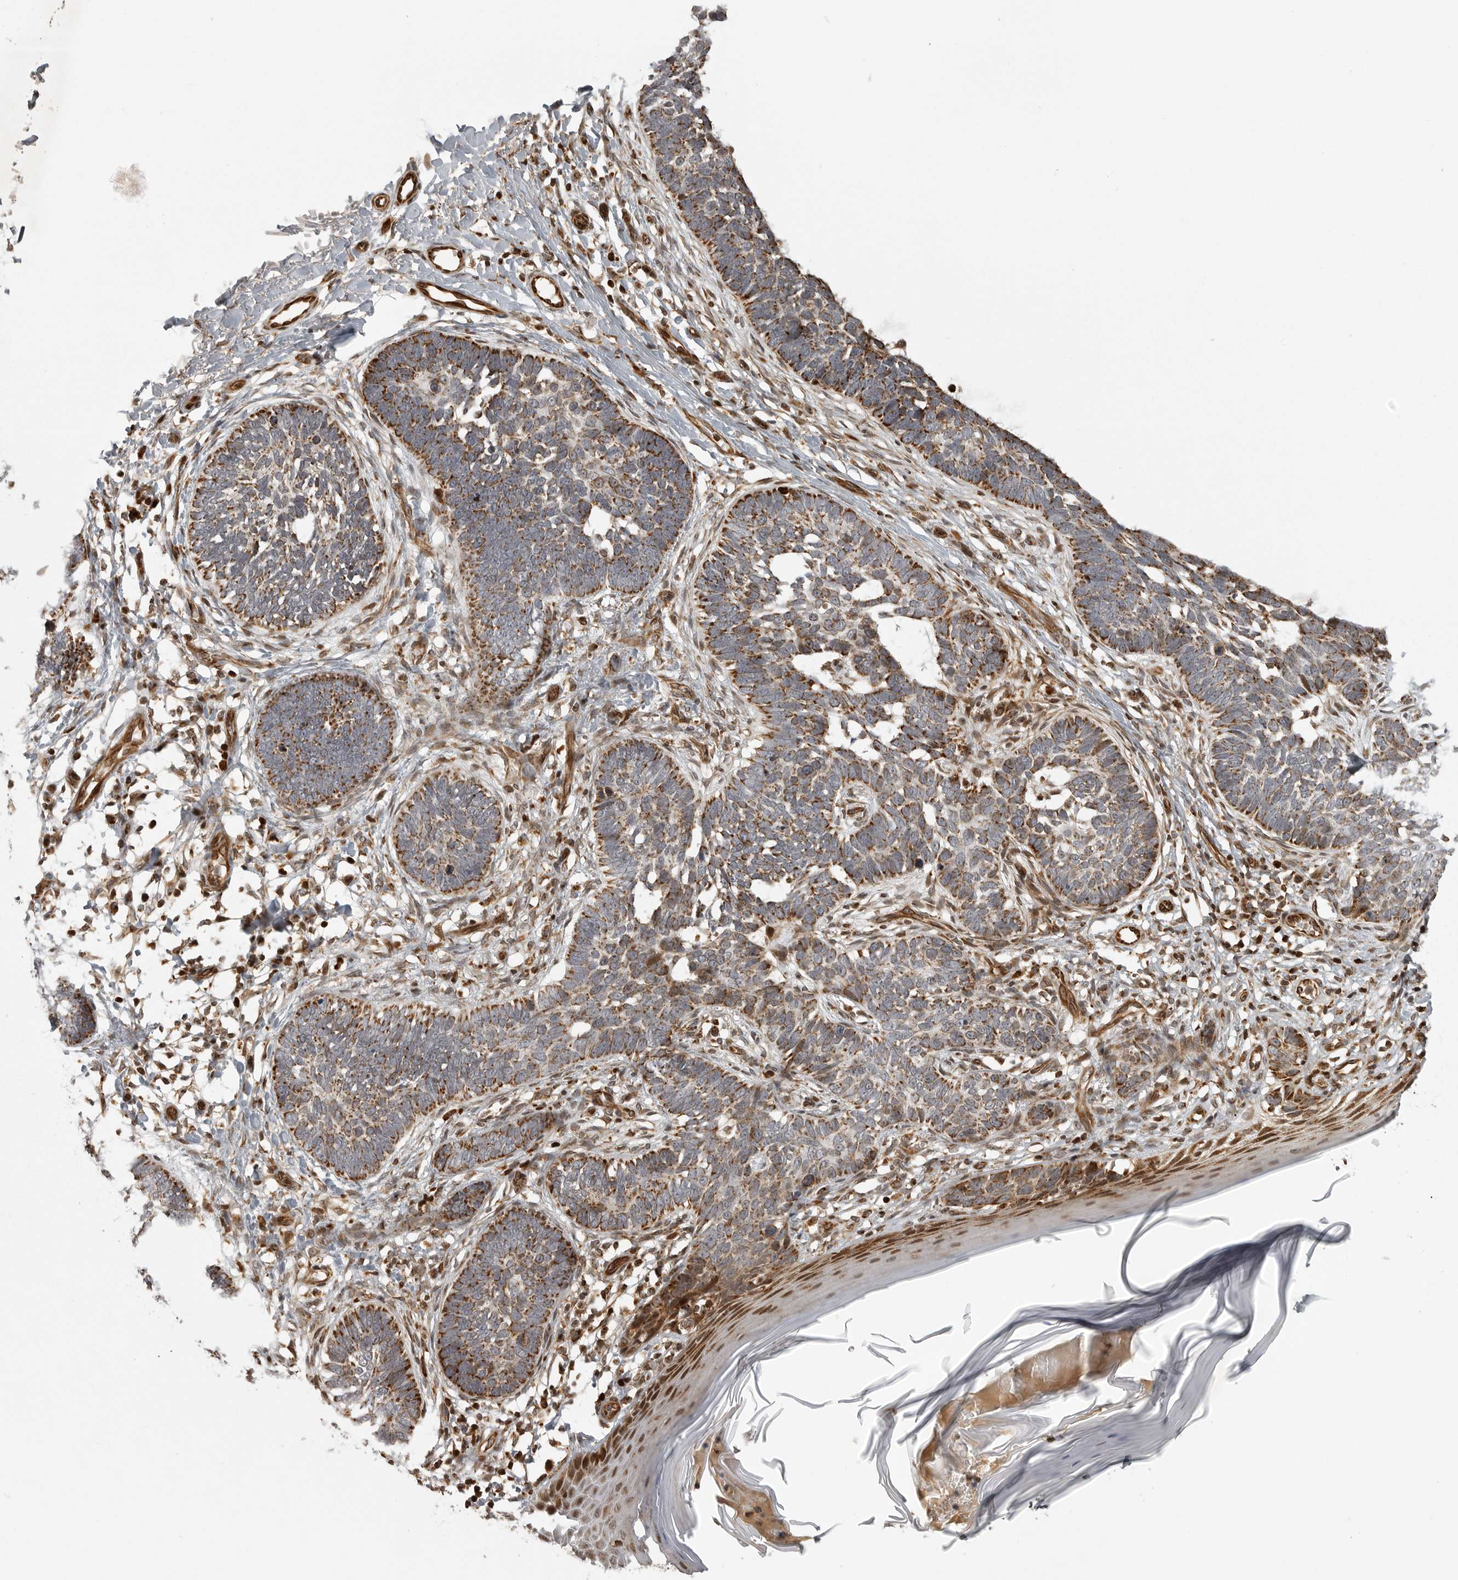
{"staining": {"intensity": "moderate", "quantity": ">75%", "location": "cytoplasmic/membranous"}, "tissue": "skin cancer", "cell_type": "Tumor cells", "image_type": "cancer", "snomed": [{"axis": "morphology", "description": "Normal tissue, NOS"}, {"axis": "morphology", "description": "Basal cell carcinoma"}, {"axis": "topography", "description": "Skin"}], "caption": "DAB immunohistochemical staining of human basal cell carcinoma (skin) demonstrates moderate cytoplasmic/membranous protein expression in approximately >75% of tumor cells.", "gene": "NARS2", "patient": {"sex": "male", "age": 77}}